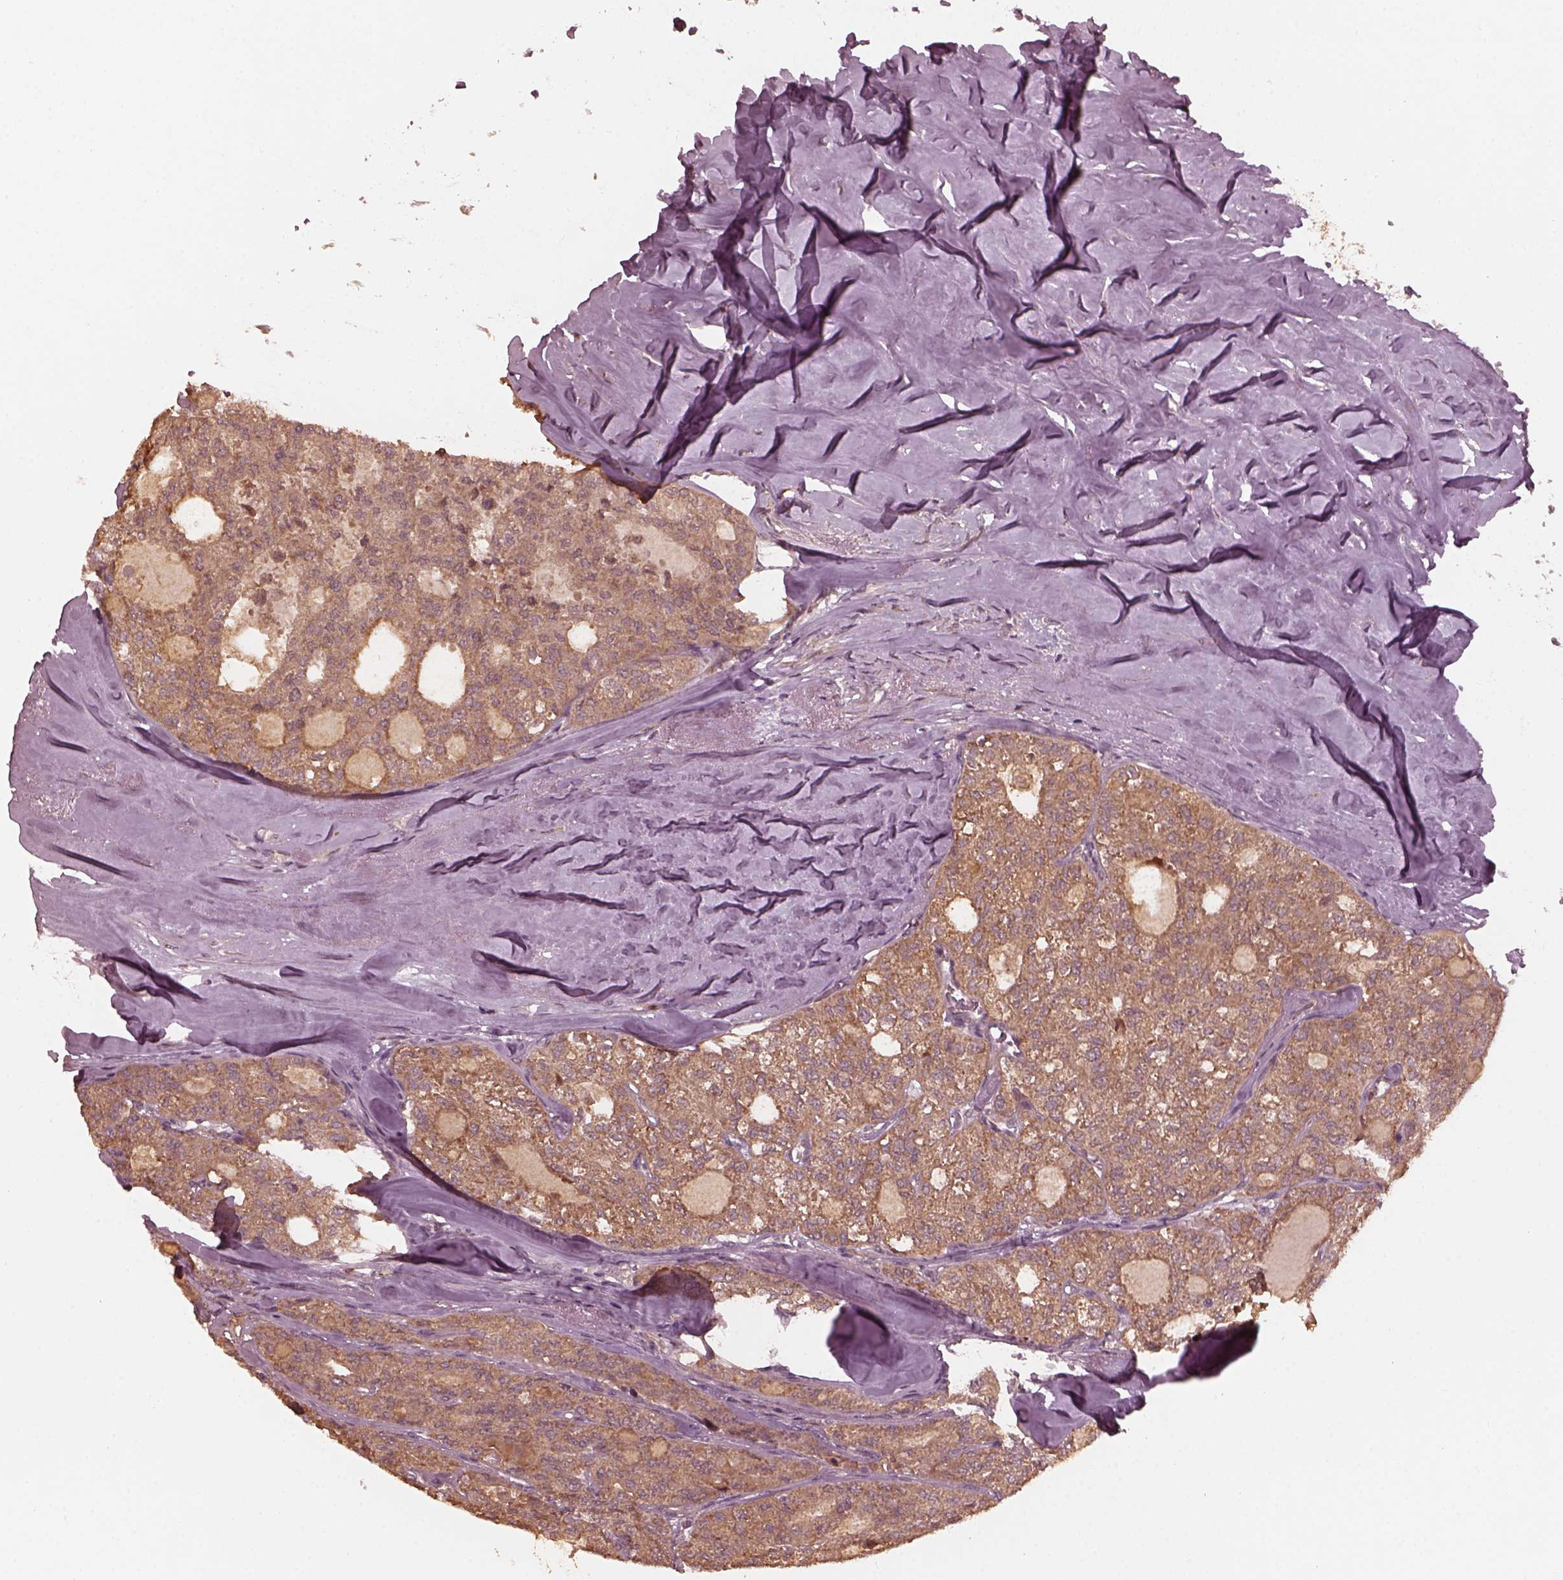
{"staining": {"intensity": "moderate", "quantity": ">75%", "location": "cytoplasmic/membranous"}, "tissue": "thyroid cancer", "cell_type": "Tumor cells", "image_type": "cancer", "snomed": [{"axis": "morphology", "description": "Follicular adenoma carcinoma, NOS"}, {"axis": "topography", "description": "Thyroid gland"}], "caption": "Immunohistochemistry (IHC) (DAB) staining of thyroid cancer (follicular adenoma carcinoma) displays moderate cytoplasmic/membranous protein positivity in about >75% of tumor cells.", "gene": "FAF2", "patient": {"sex": "male", "age": 75}}